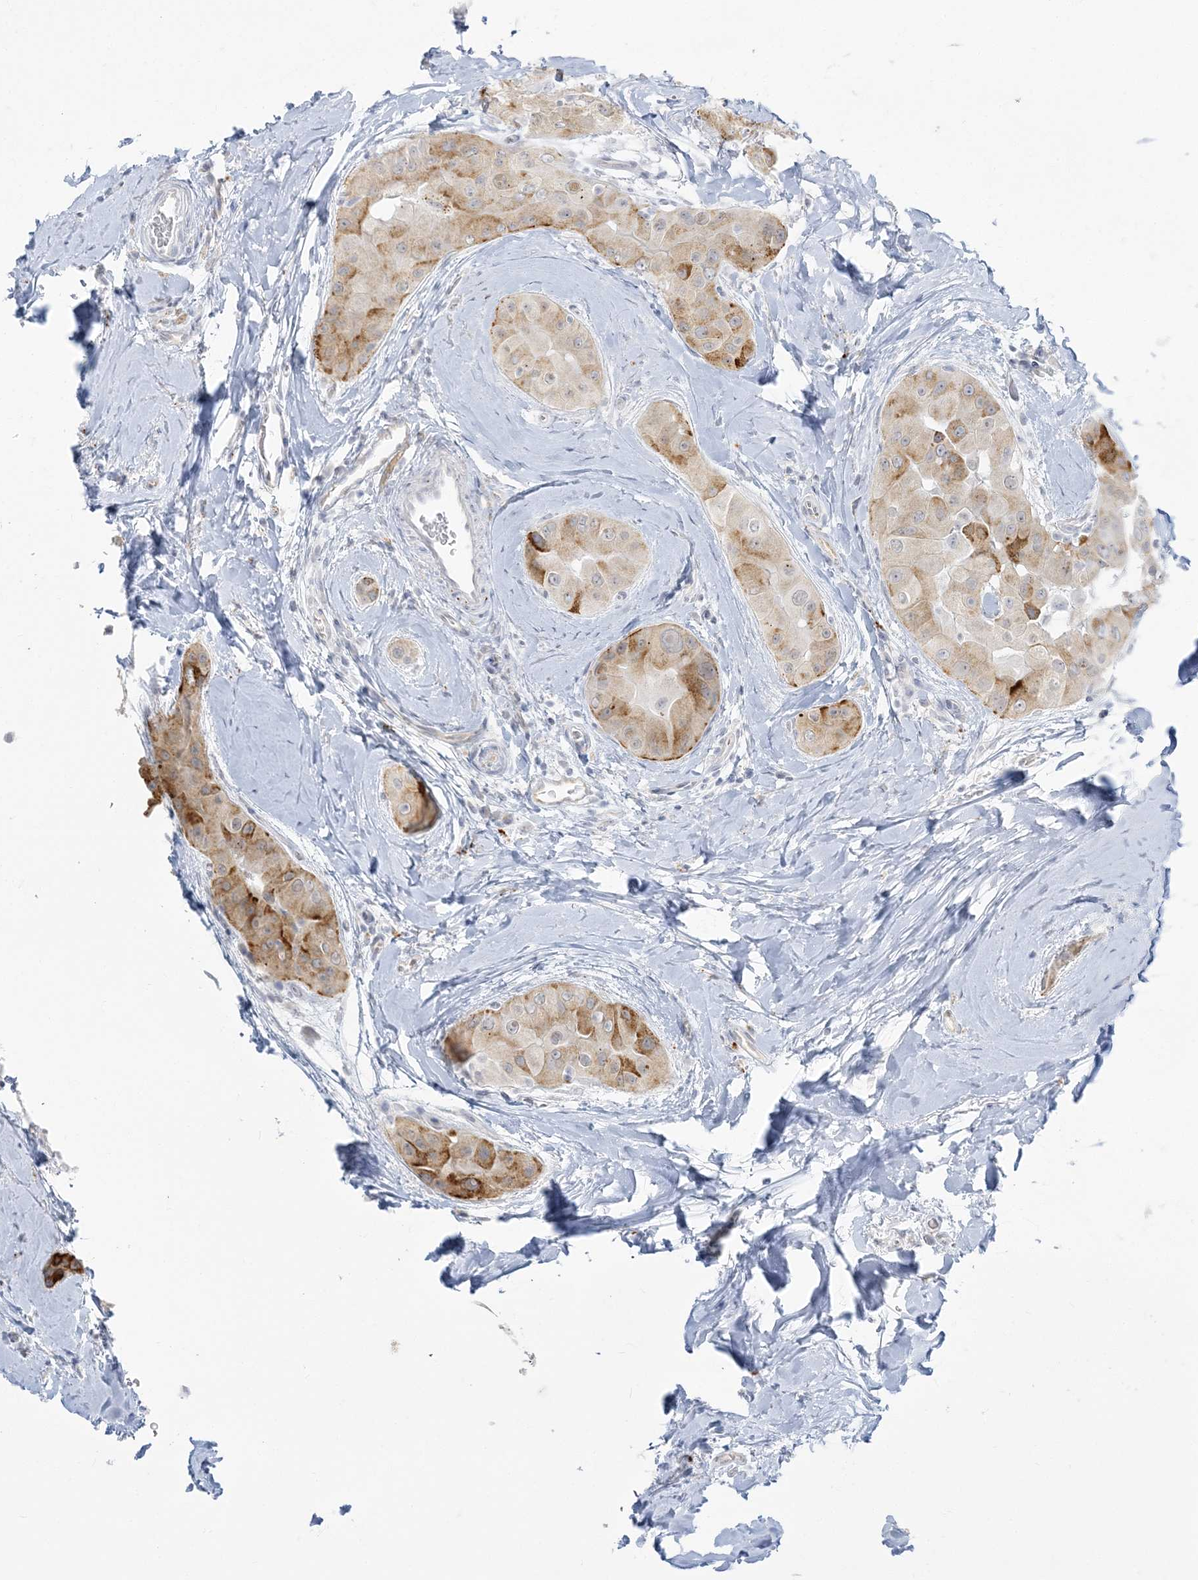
{"staining": {"intensity": "moderate", "quantity": "<25%", "location": "cytoplasmic/membranous"}, "tissue": "thyroid cancer", "cell_type": "Tumor cells", "image_type": "cancer", "snomed": [{"axis": "morphology", "description": "Papillary adenocarcinoma, NOS"}, {"axis": "topography", "description": "Thyroid gland"}], "caption": "Moderate cytoplasmic/membranous protein expression is present in about <25% of tumor cells in papillary adenocarcinoma (thyroid).", "gene": "ZC3H6", "patient": {"sex": "male", "age": 33}}